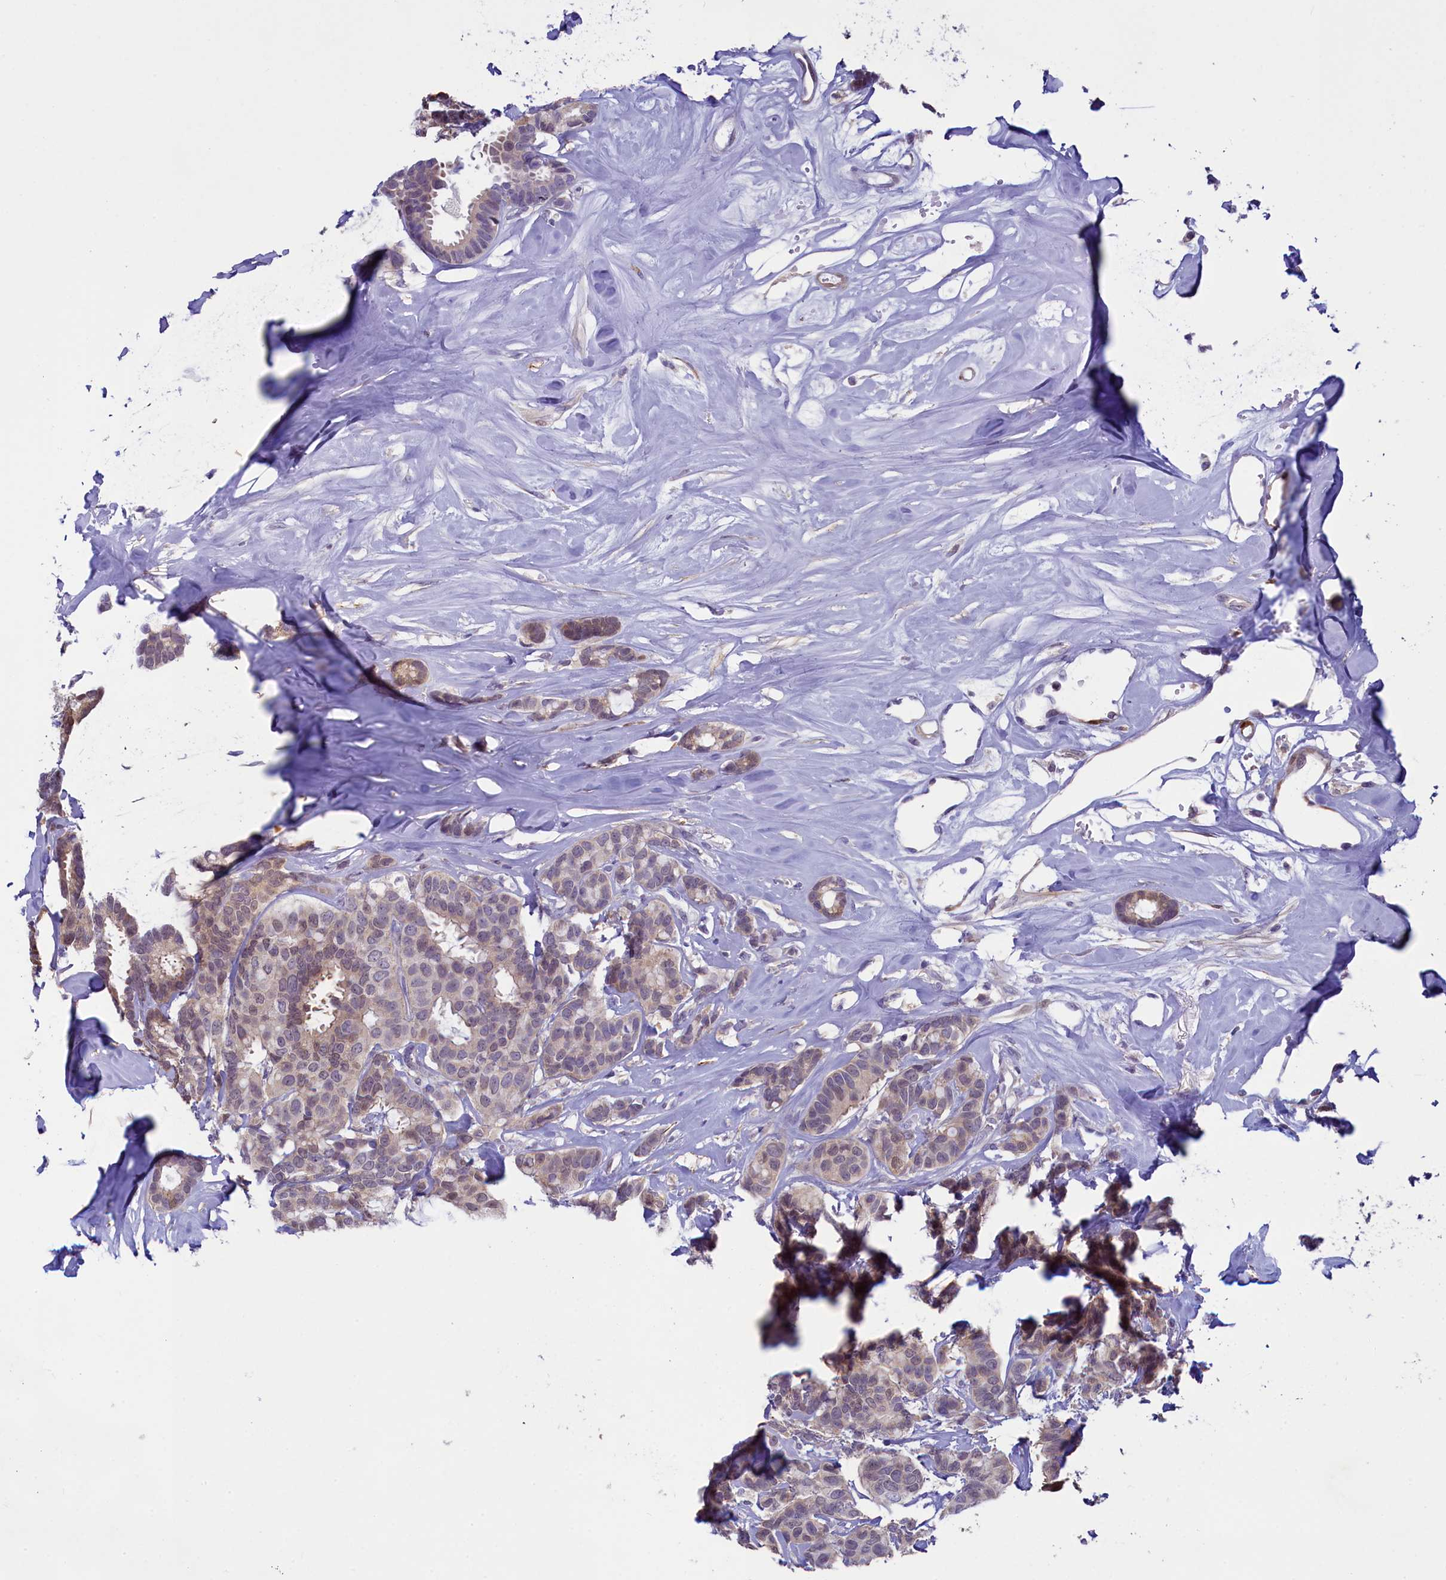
{"staining": {"intensity": "negative", "quantity": "none", "location": "none"}, "tissue": "breast cancer", "cell_type": "Tumor cells", "image_type": "cancer", "snomed": [{"axis": "morphology", "description": "Duct carcinoma"}, {"axis": "topography", "description": "Breast"}], "caption": "IHC photomicrograph of human breast cancer (invasive ductal carcinoma) stained for a protein (brown), which reveals no staining in tumor cells. Brightfield microscopy of immunohistochemistry stained with DAB (3,3'-diaminobenzidine) (brown) and hematoxylin (blue), captured at high magnification.", "gene": "IGSF6", "patient": {"sex": "female", "age": 87}}